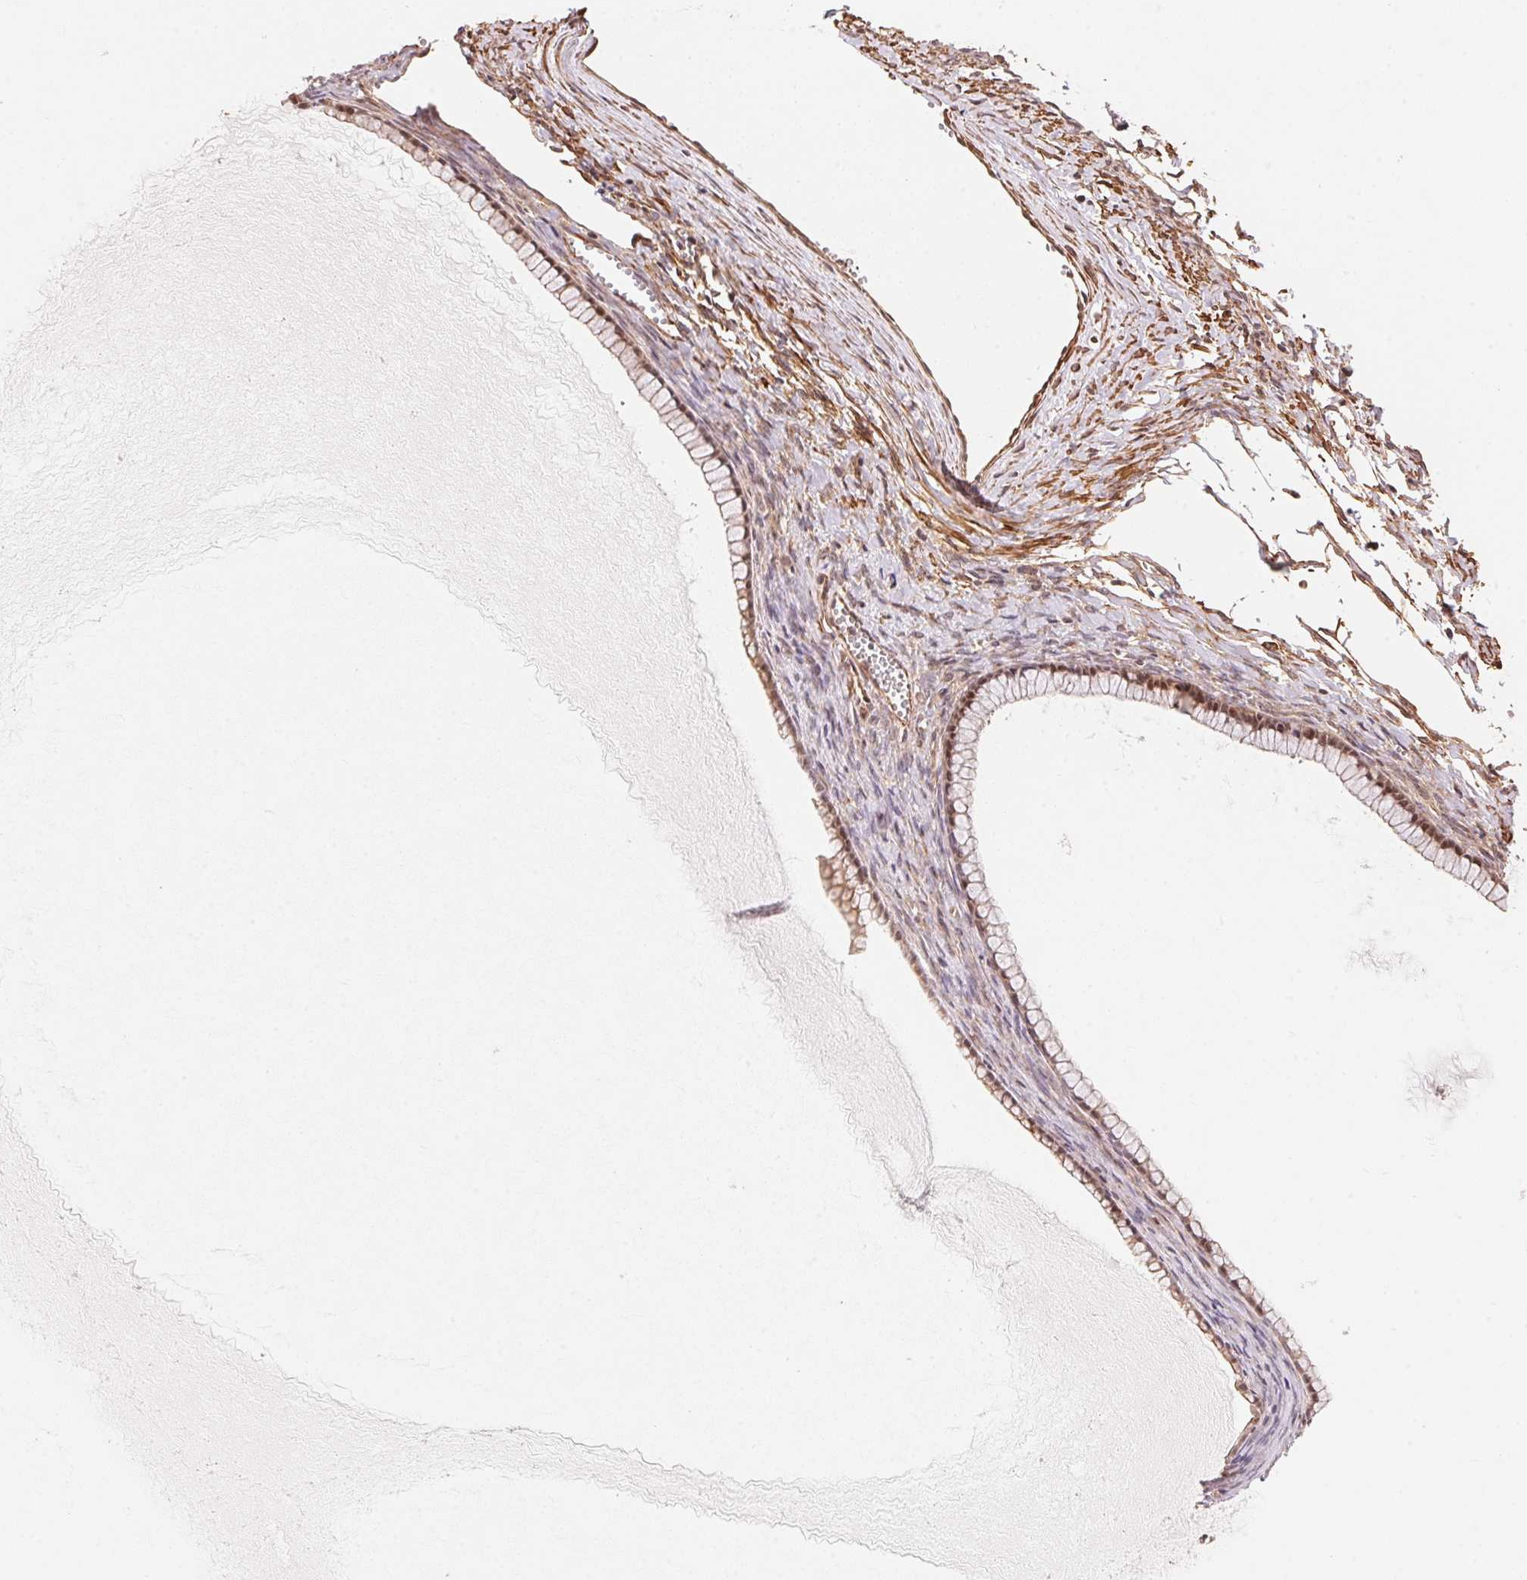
{"staining": {"intensity": "moderate", "quantity": "25%-75%", "location": "nuclear"}, "tissue": "ovarian cancer", "cell_type": "Tumor cells", "image_type": "cancer", "snomed": [{"axis": "morphology", "description": "Cystadenocarcinoma, mucinous, NOS"}, {"axis": "topography", "description": "Ovary"}], "caption": "About 25%-75% of tumor cells in ovarian mucinous cystadenocarcinoma display moderate nuclear protein positivity as visualized by brown immunohistochemical staining.", "gene": "TNIP2", "patient": {"sex": "female", "age": 41}}